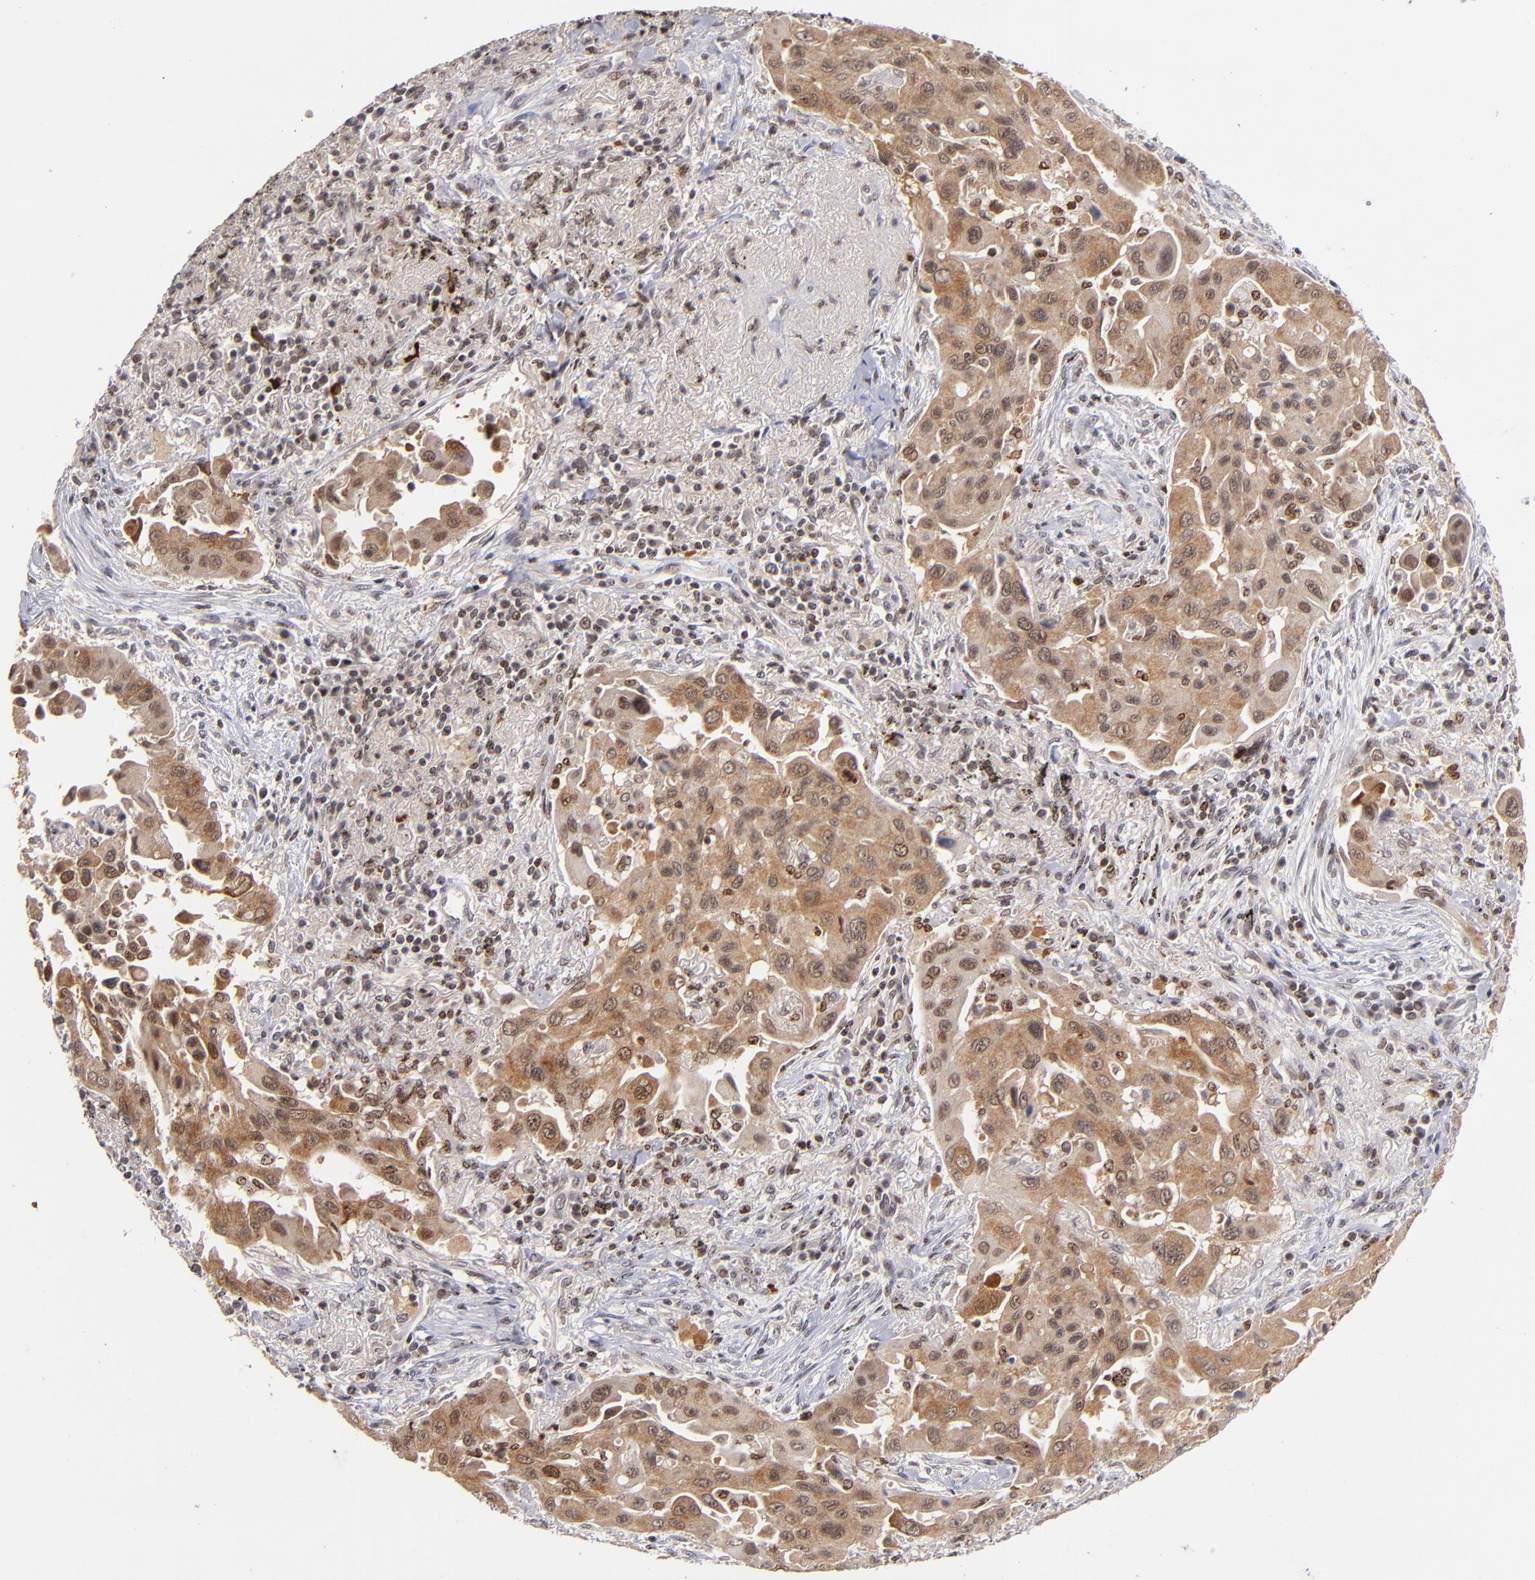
{"staining": {"intensity": "moderate", "quantity": ">75%", "location": "cytoplasmic/membranous,nuclear"}, "tissue": "lung cancer", "cell_type": "Tumor cells", "image_type": "cancer", "snomed": [{"axis": "morphology", "description": "Adenocarcinoma, NOS"}, {"axis": "topography", "description": "Lung"}], "caption": "Lung cancer was stained to show a protein in brown. There is medium levels of moderate cytoplasmic/membranous and nuclear staining in approximately >75% of tumor cells.", "gene": "PCNX4", "patient": {"sex": "male", "age": 68}}